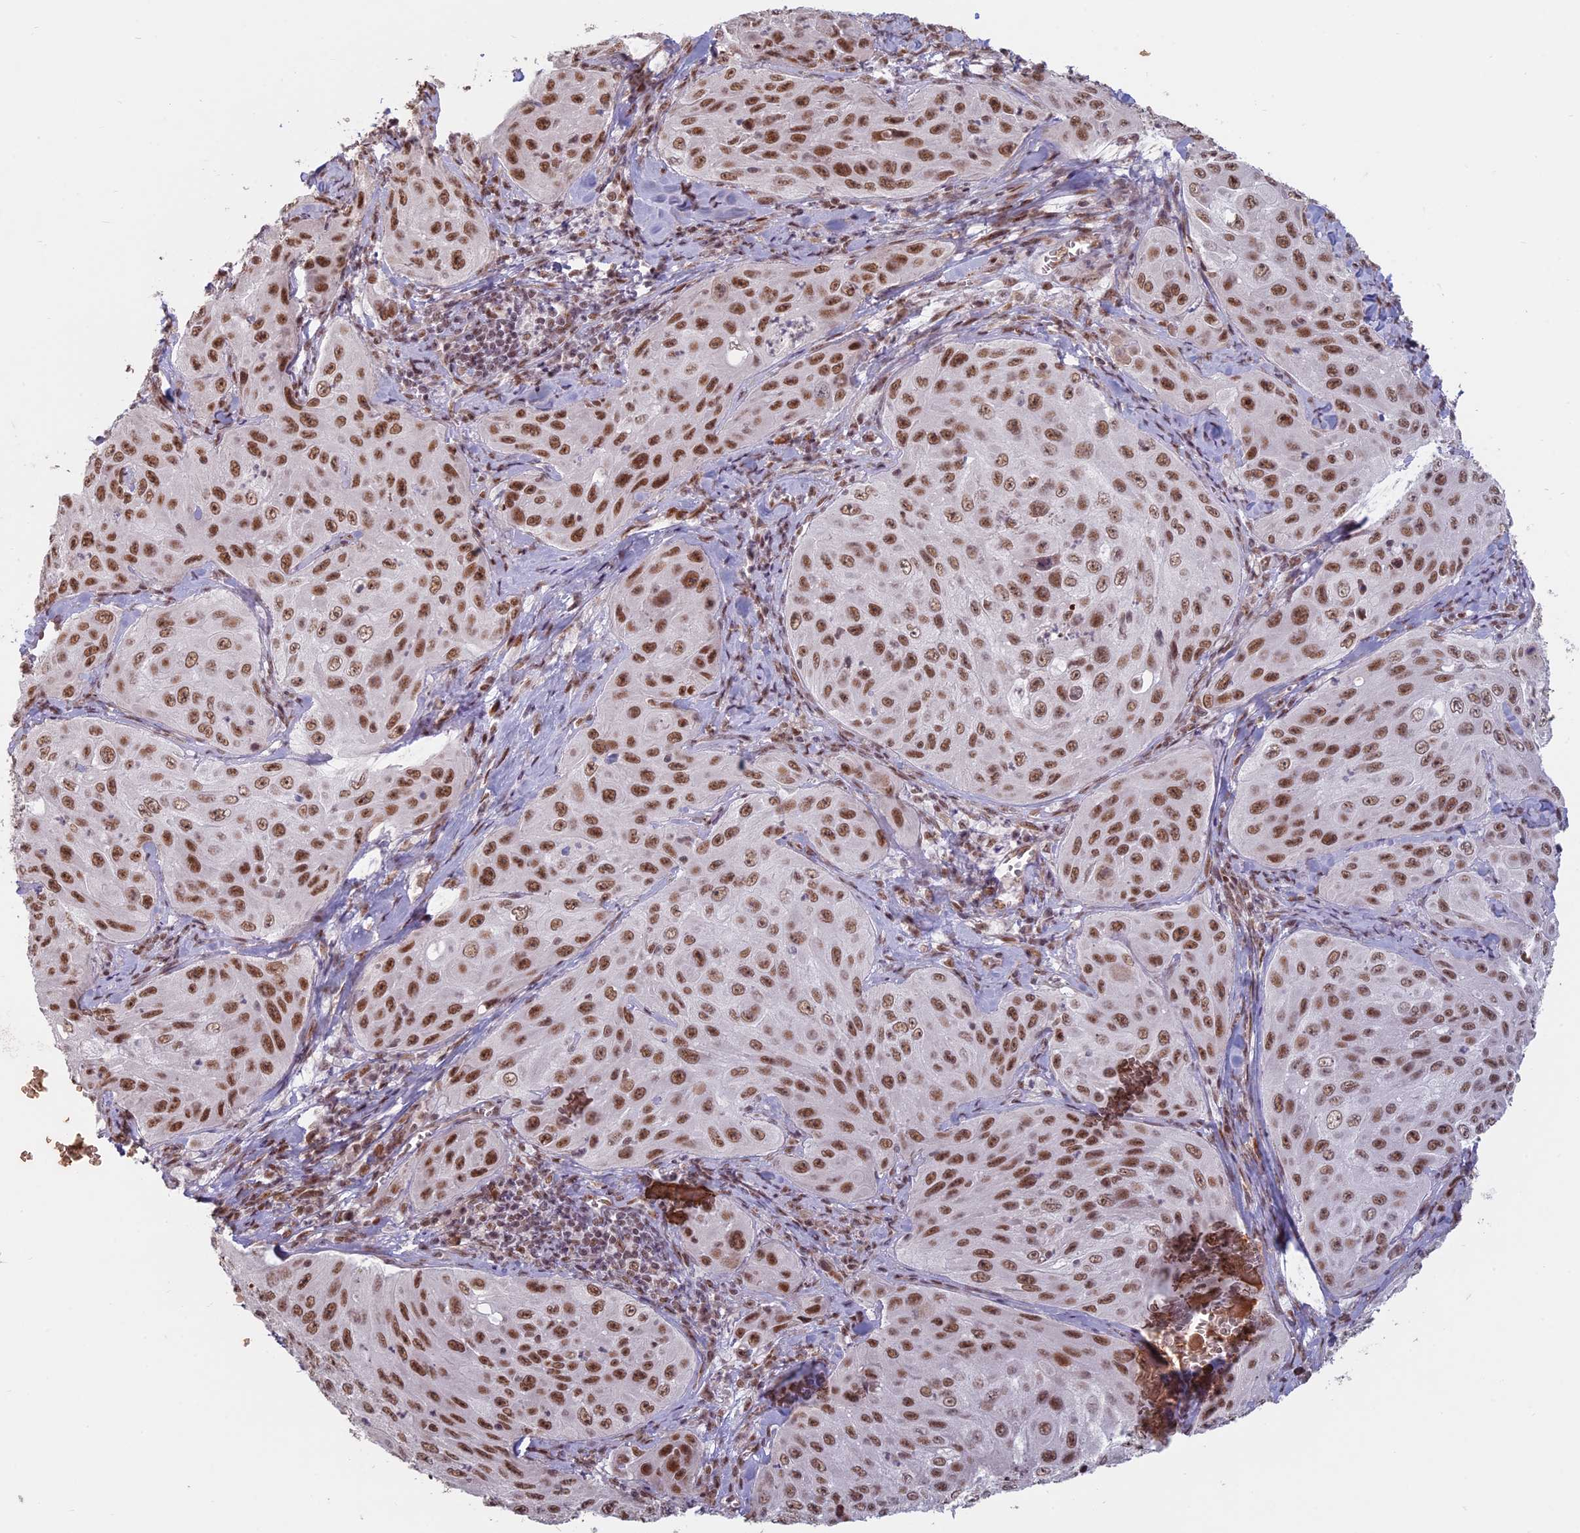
{"staining": {"intensity": "moderate", "quantity": ">75%", "location": "nuclear"}, "tissue": "cervical cancer", "cell_type": "Tumor cells", "image_type": "cancer", "snomed": [{"axis": "morphology", "description": "Squamous cell carcinoma, NOS"}, {"axis": "topography", "description": "Cervix"}], "caption": "A medium amount of moderate nuclear expression is present in approximately >75% of tumor cells in cervical cancer tissue.", "gene": "MFAP1", "patient": {"sex": "female", "age": 42}}